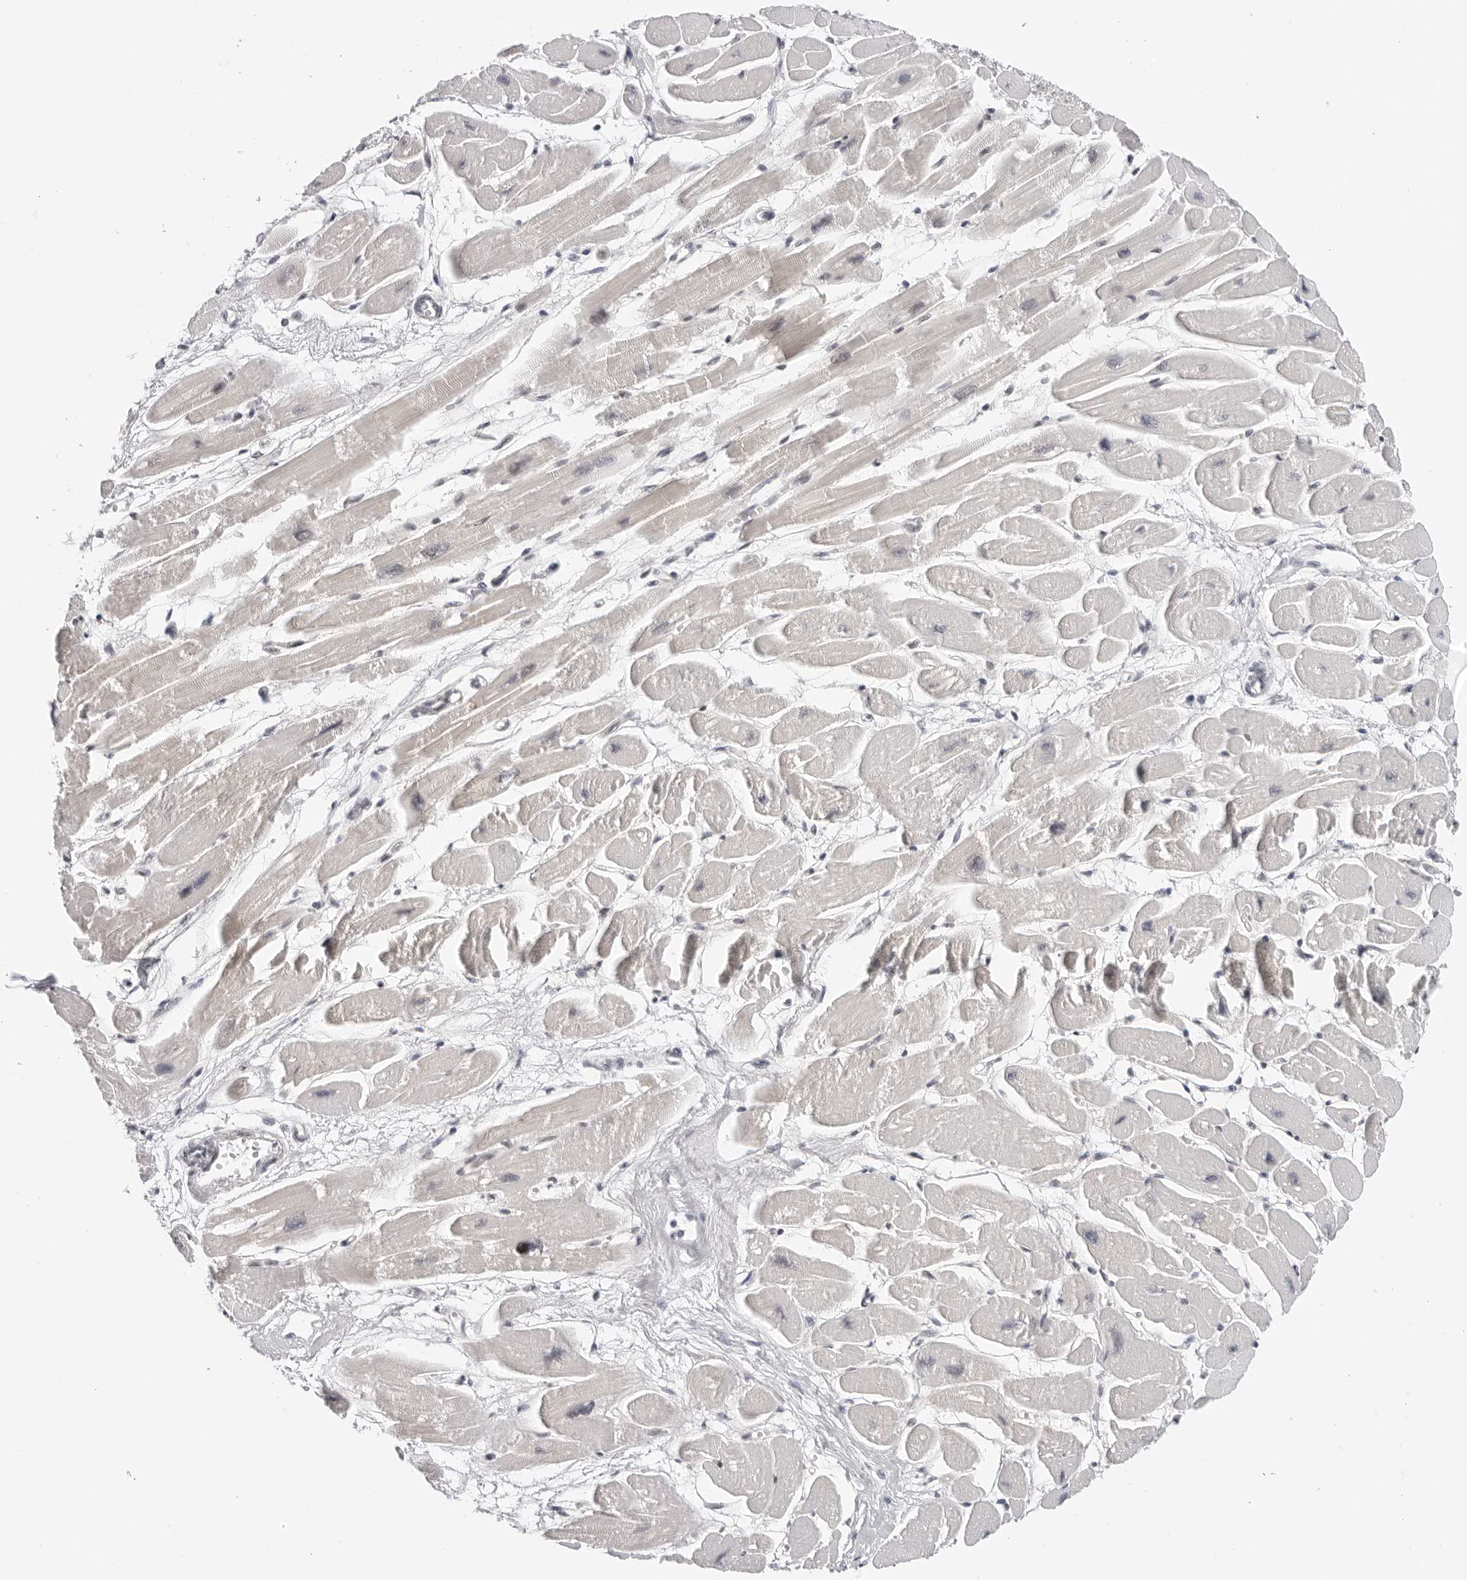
{"staining": {"intensity": "negative", "quantity": "none", "location": "none"}, "tissue": "heart muscle", "cell_type": "Cardiomyocytes", "image_type": "normal", "snomed": [{"axis": "morphology", "description": "Normal tissue, NOS"}, {"axis": "topography", "description": "Heart"}], "caption": "Histopathology image shows no protein expression in cardiomyocytes of normal heart muscle.", "gene": "MSH6", "patient": {"sex": "female", "age": 54}}